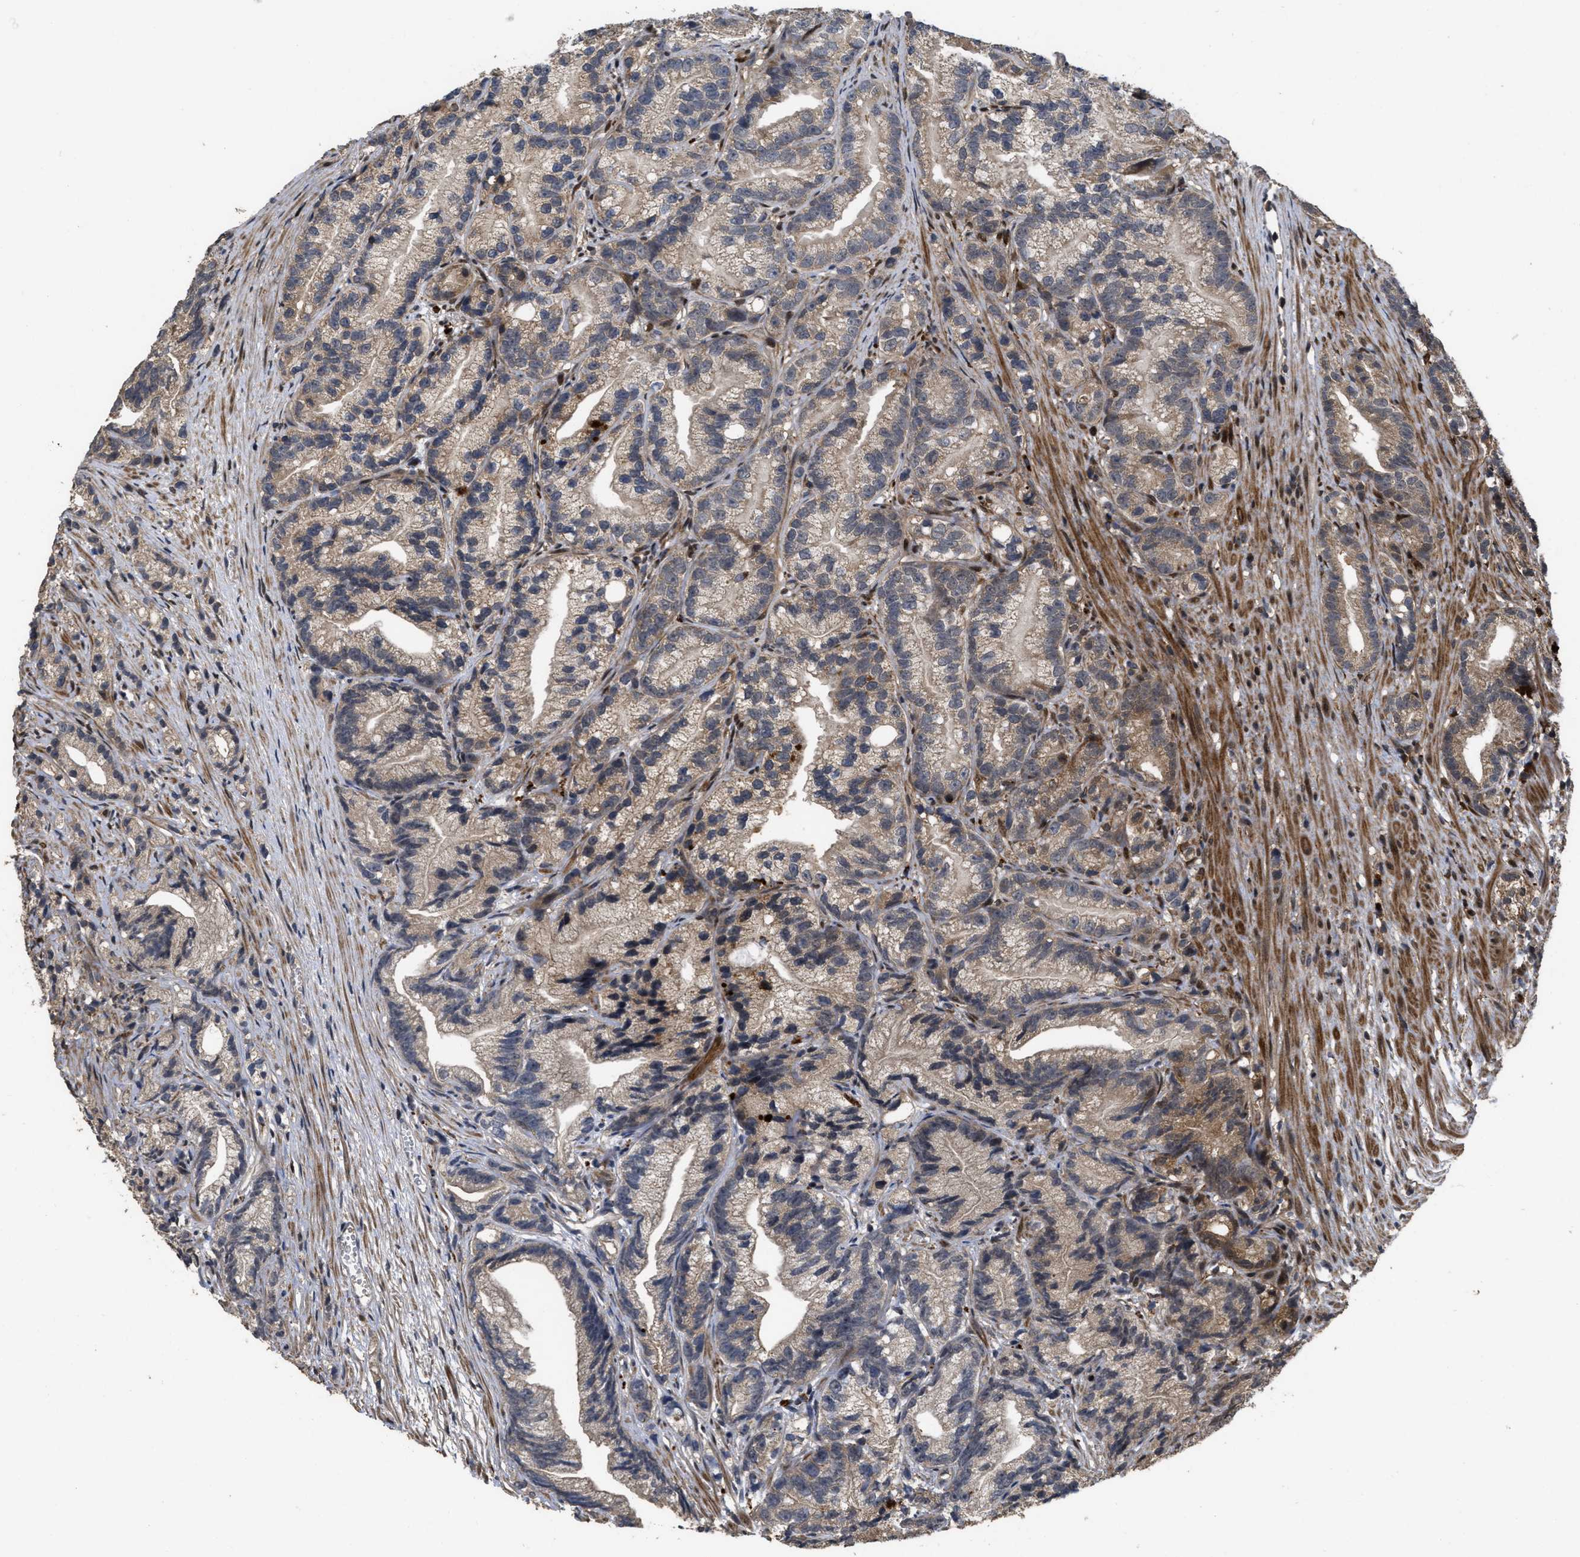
{"staining": {"intensity": "weak", "quantity": ">75%", "location": "cytoplasmic/membranous"}, "tissue": "prostate cancer", "cell_type": "Tumor cells", "image_type": "cancer", "snomed": [{"axis": "morphology", "description": "Adenocarcinoma, Low grade"}, {"axis": "topography", "description": "Prostate"}], "caption": "An image of human prostate cancer (low-grade adenocarcinoma) stained for a protein shows weak cytoplasmic/membranous brown staining in tumor cells.", "gene": "CBR3", "patient": {"sex": "male", "age": 89}}